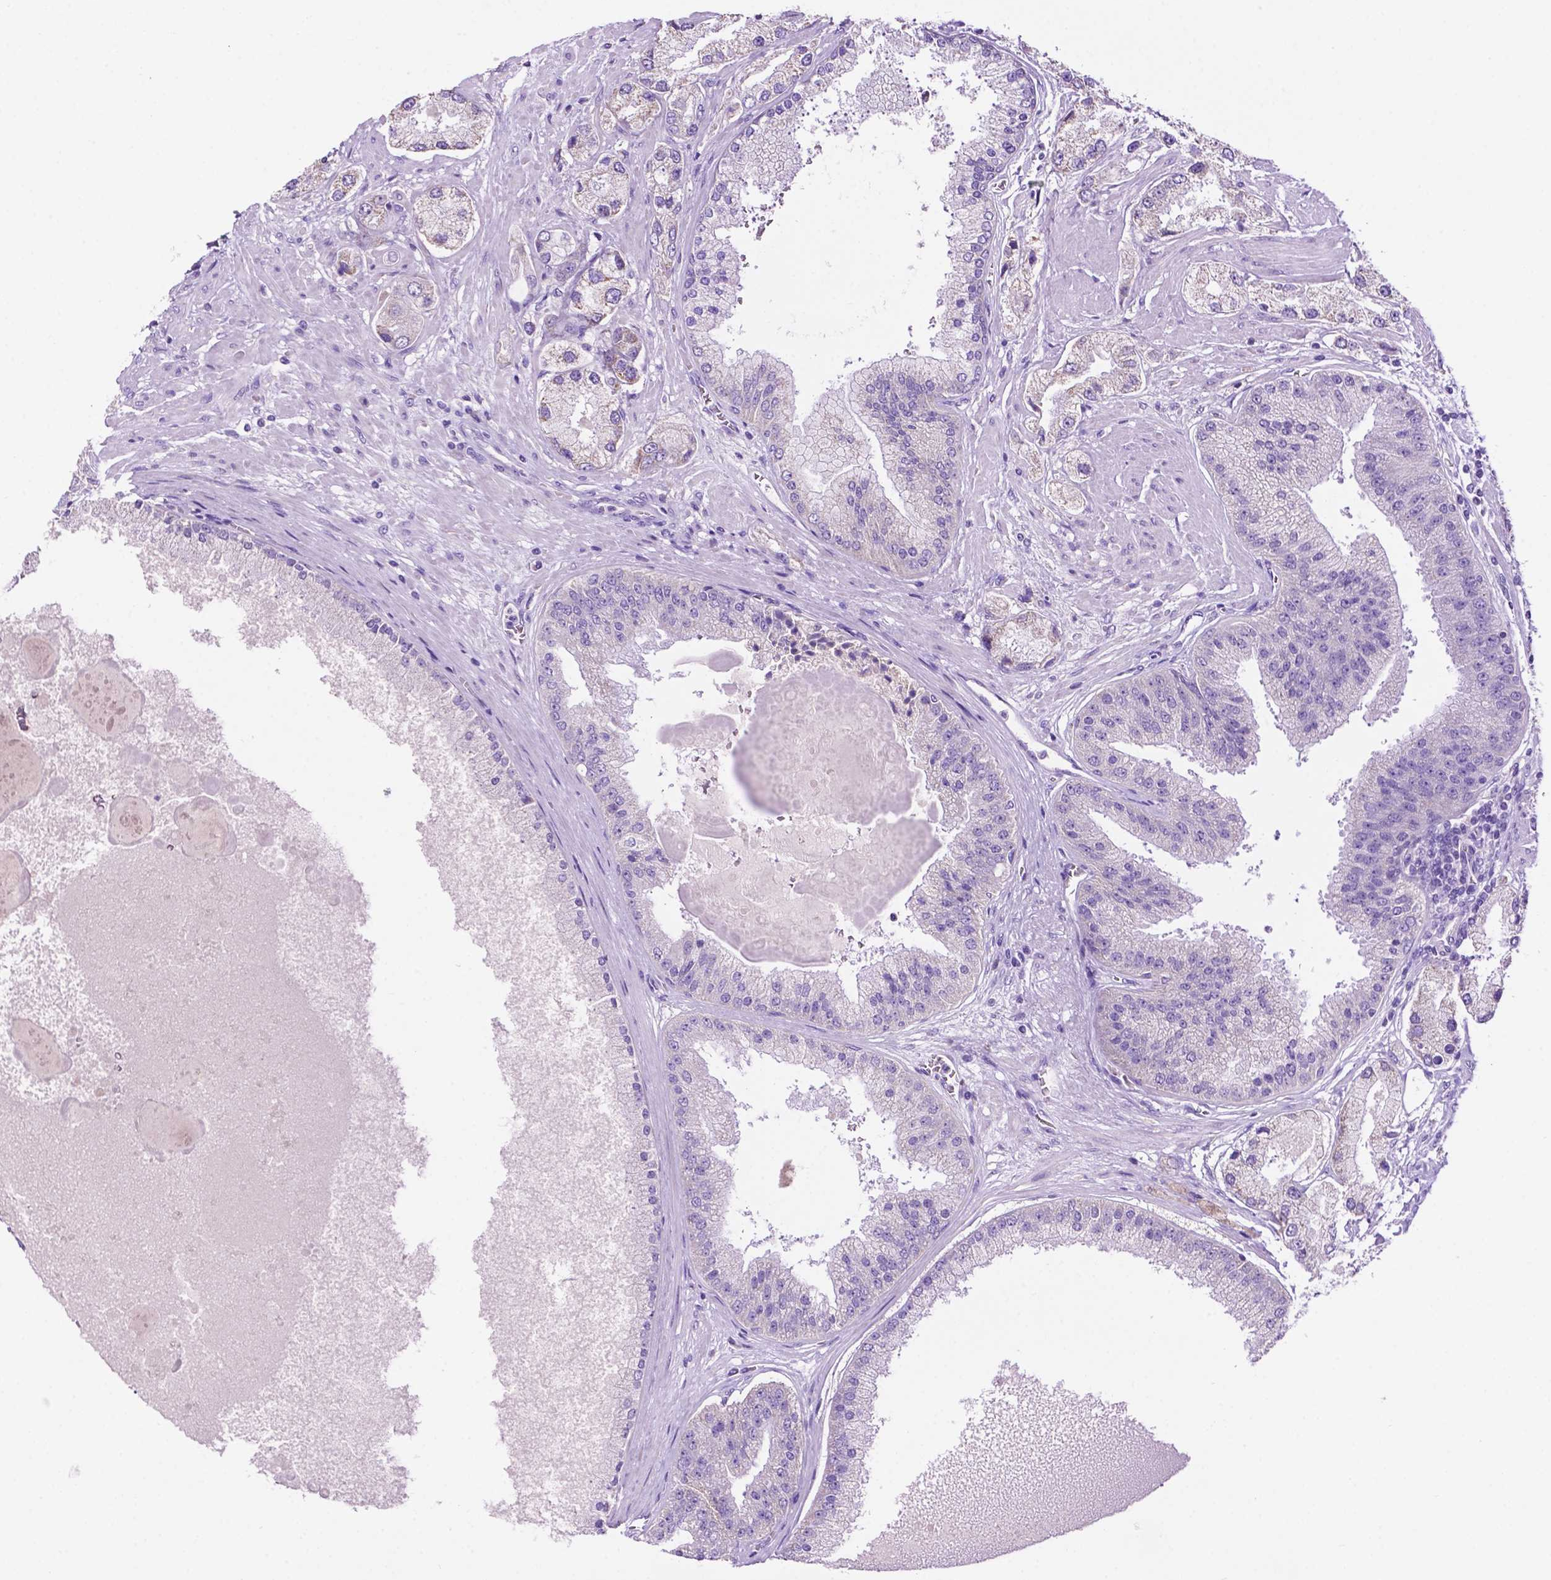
{"staining": {"intensity": "weak", "quantity": "<25%", "location": "cytoplasmic/membranous"}, "tissue": "prostate cancer", "cell_type": "Tumor cells", "image_type": "cancer", "snomed": [{"axis": "morphology", "description": "Adenocarcinoma, High grade"}, {"axis": "topography", "description": "Prostate"}], "caption": "Protein analysis of prostate cancer (high-grade adenocarcinoma) displays no significant staining in tumor cells.", "gene": "PHYHIP", "patient": {"sex": "male", "age": 67}}